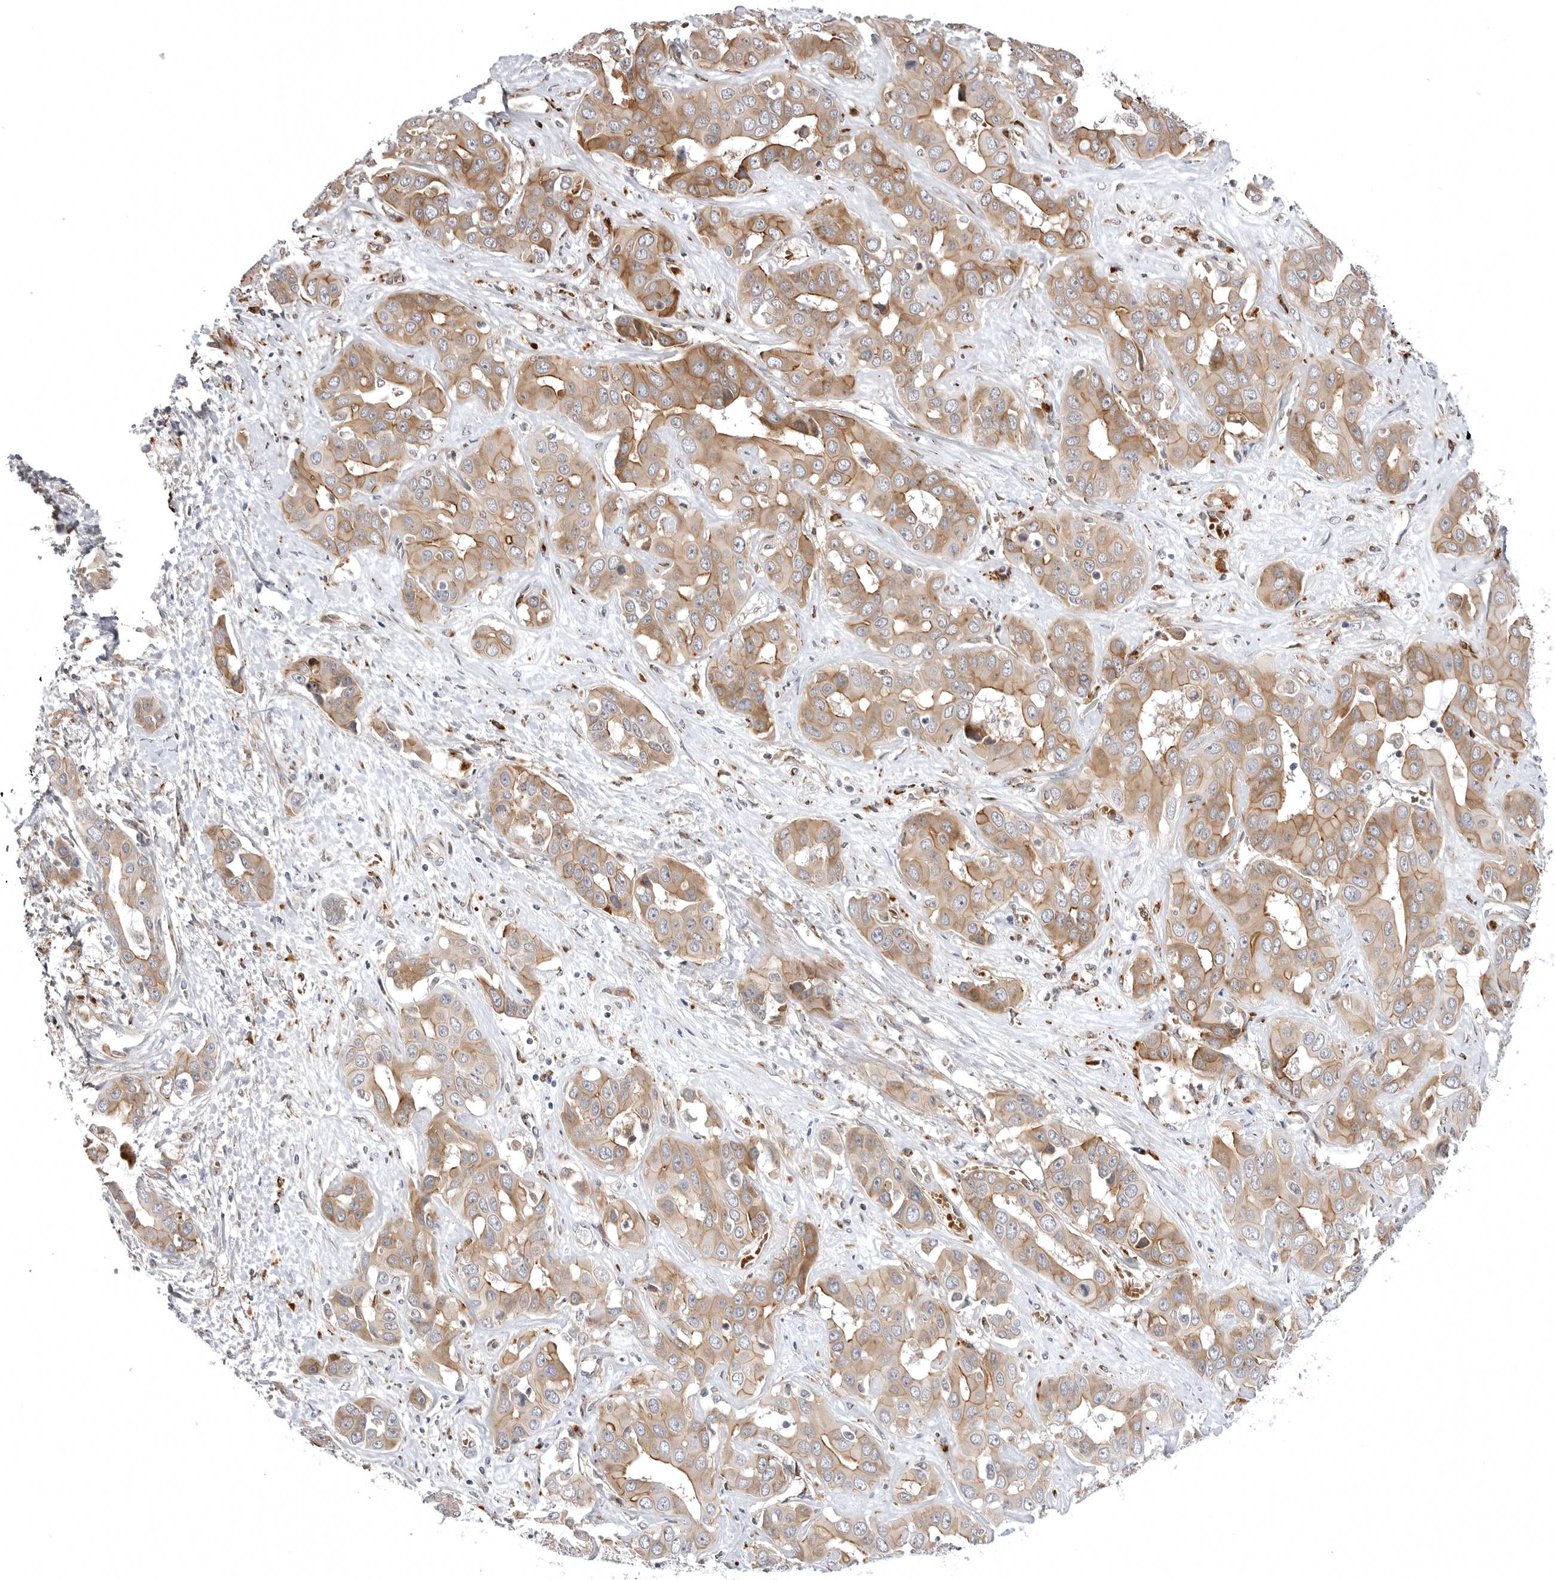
{"staining": {"intensity": "moderate", "quantity": ">75%", "location": "cytoplasmic/membranous"}, "tissue": "liver cancer", "cell_type": "Tumor cells", "image_type": "cancer", "snomed": [{"axis": "morphology", "description": "Cholangiocarcinoma"}, {"axis": "topography", "description": "Liver"}], "caption": "Tumor cells reveal medium levels of moderate cytoplasmic/membranous staining in about >75% of cells in human liver cancer (cholangiocarcinoma).", "gene": "ARL5A", "patient": {"sex": "female", "age": 52}}